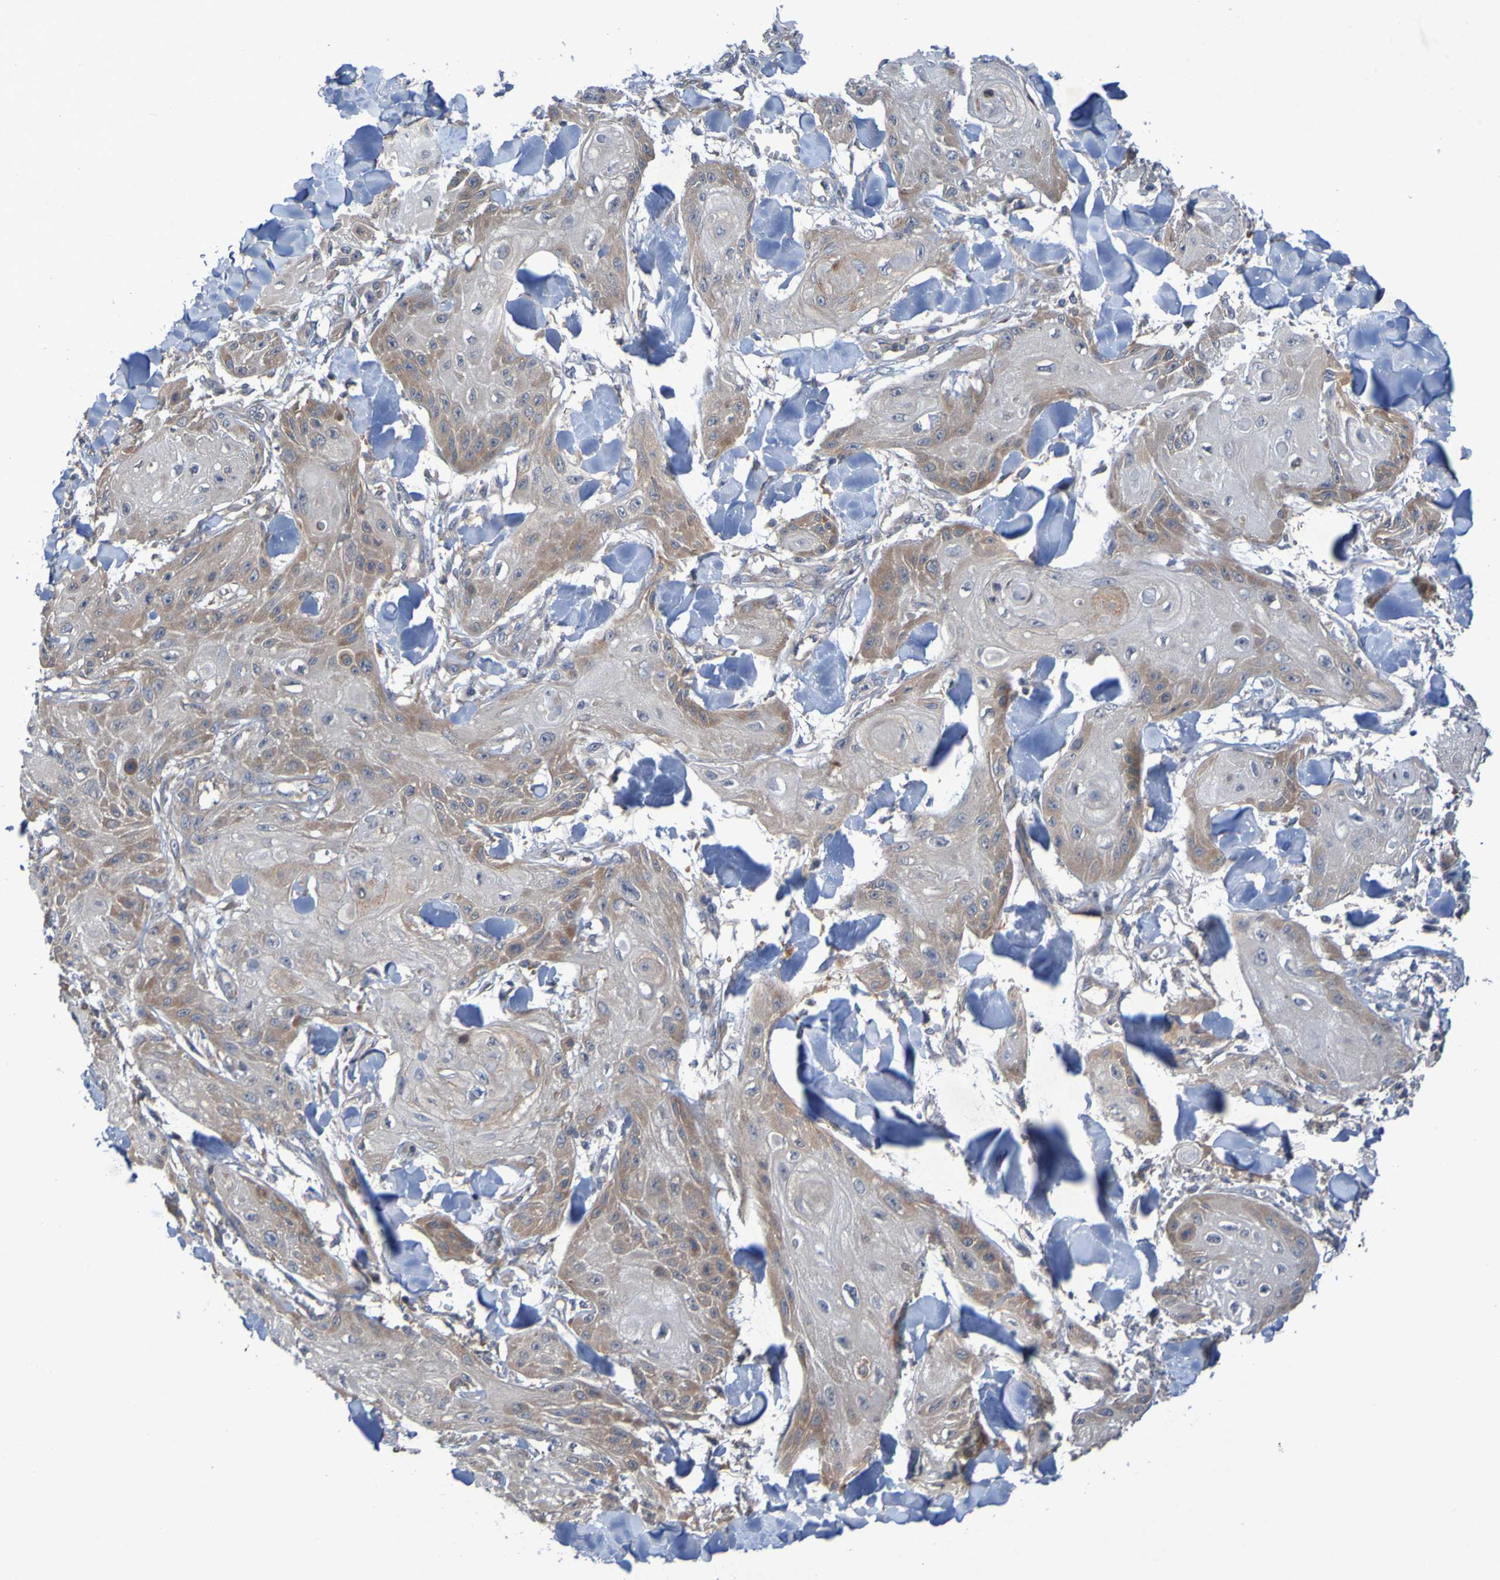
{"staining": {"intensity": "moderate", "quantity": ">75%", "location": "cytoplasmic/membranous"}, "tissue": "skin cancer", "cell_type": "Tumor cells", "image_type": "cancer", "snomed": [{"axis": "morphology", "description": "Squamous cell carcinoma, NOS"}, {"axis": "topography", "description": "Skin"}], "caption": "Brown immunohistochemical staining in human skin squamous cell carcinoma demonstrates moderate cytoplasmic/membranous staining in approximately >75% of tumor cells. (Brightfield microscopy of DAB IHC at high magnification).", "gene": "SDK1", "patient": {"sex": "male", "age": 74}}